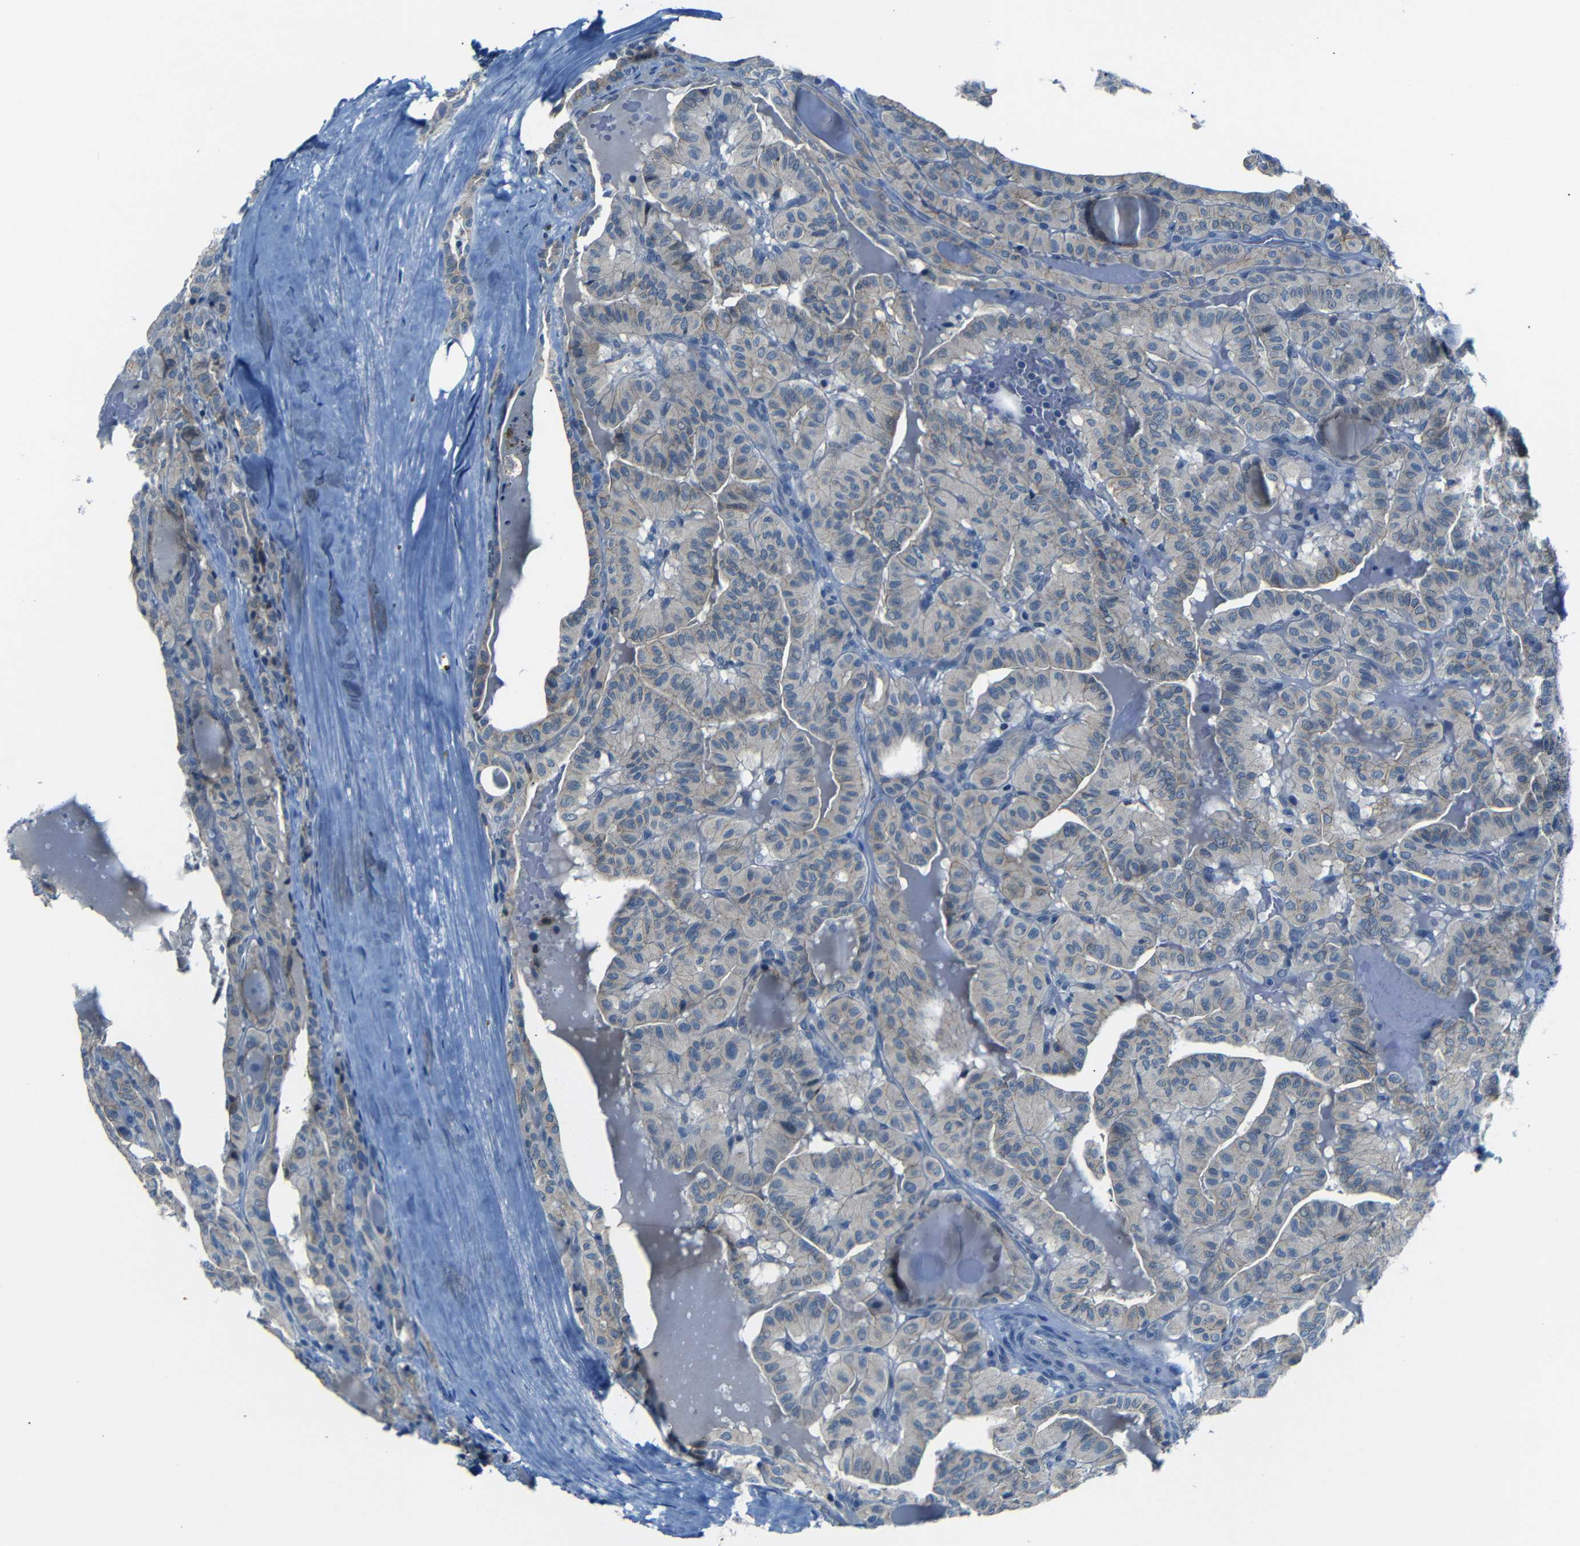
{"staining": {"intensity": "weak", "quantity": ">75%", "location": "cytoplasmic/membranous"}, "tissue": "head and neck cancer", "cell_type": "Tumor cells", "image_type": "cancer", "snomed": [{"axis": "morphology", "description": "Squamous cell carcinoma, NOS"}, {"axis": "topography", "description": "Oral tissue"}, {"axis": "topography", "description": "Head-Neck"}], "caption": "The micrograph exhibits a brown stain indicating the presence of a protein in the cytoplasmic/membranous of tumor cells in head and neck cancer (squamous cell carcinoma).", "gene": "ANK3", "patient": {"sex": "female", "age": 50}}